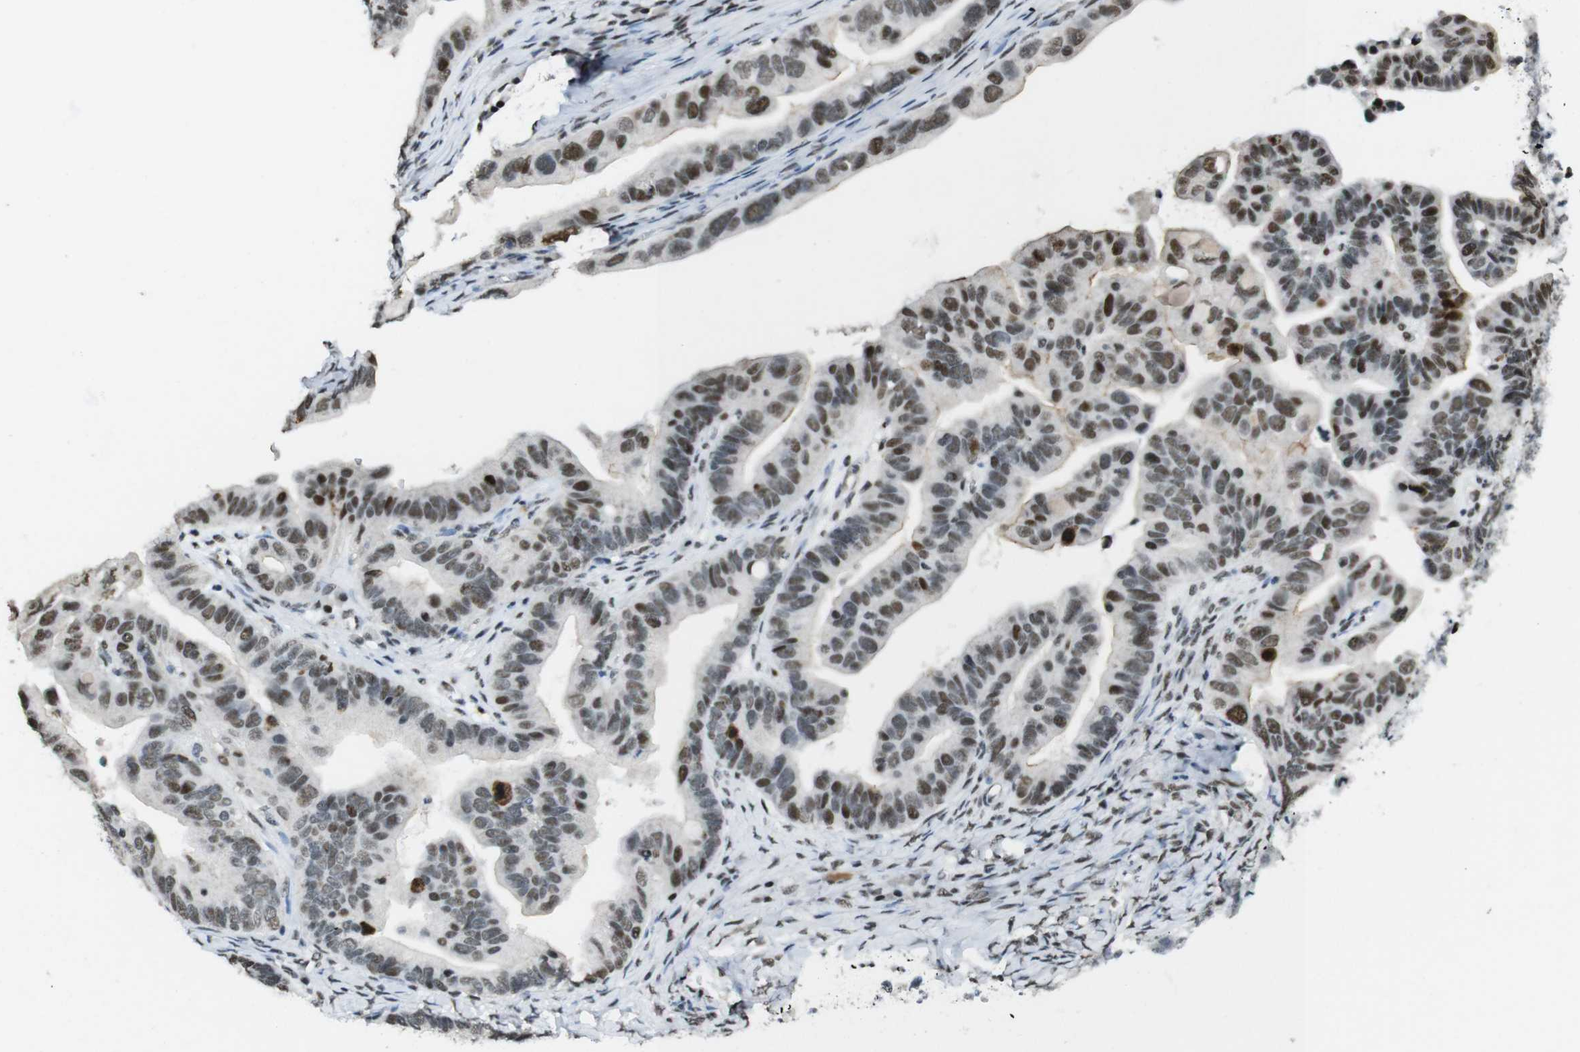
{"staining": {"intensity": "moderate", "quantity": "25%-75%", "location": "nuclear"}, "tissue": "ovarian cancer", "cell_type": "Tumor cells", "image_type": "cancer", "snomed": [{"axis": "morphology", "description": "Cystadenocarcinoma, serous, NOS"}, {"axis": "topography", "description": "Ovary"}], "caption": "A medium amount of moderate nuclear positivity is appreciated in about 25%-75% of tumor cells in serous cystadenocarcinoma (ovarian) tissue. The staining is performed using DAB (3,3'-diaminobenzidine) brown chromogen to label protein expression. The nuclei are counter-stained blue using hematoxylin.", "gene": "CSNK2B", "patient": {"sex": "female", "age": 56}}